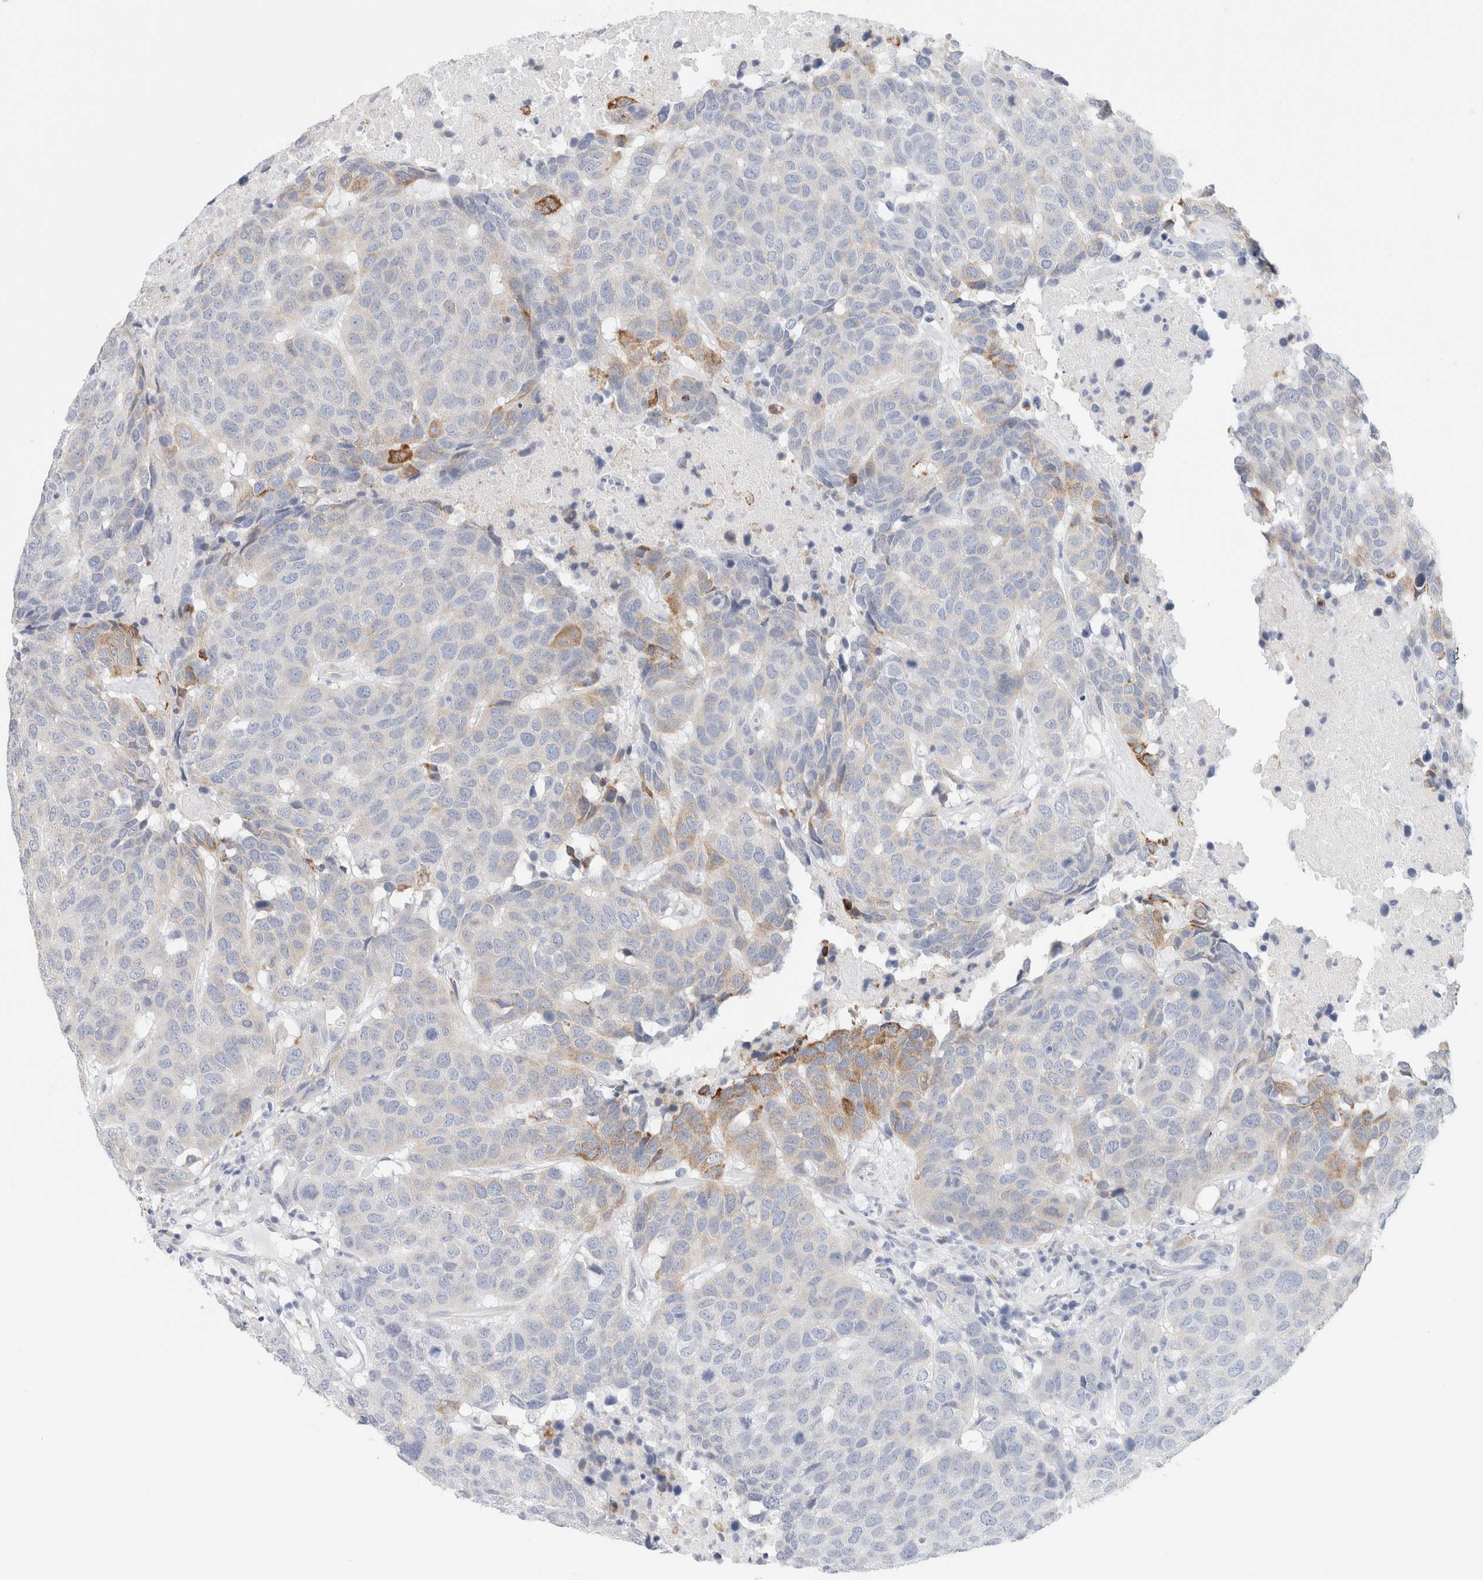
{"staining": {"intensity": "moderate", "quantity": "<25%", "location": "cytoplasmic/membranous"}, "tissue": "head and neck cancer", "cell_type": "Tumor cells", "image_type": "cancer", "snomed": [{"axis": "morphology", "description": "Squamous cell carcinoma, NOS"}, {"axis": "topography", "description": "Head-Neck"}], "caption": "Protein positivity by IHC shows moderate cytoplasmic/membranous staining in approximately <25% of tumor cells in head and neck cancer.", "gene": "RTN4", "patient": {"sex": "male", "age": 66}}